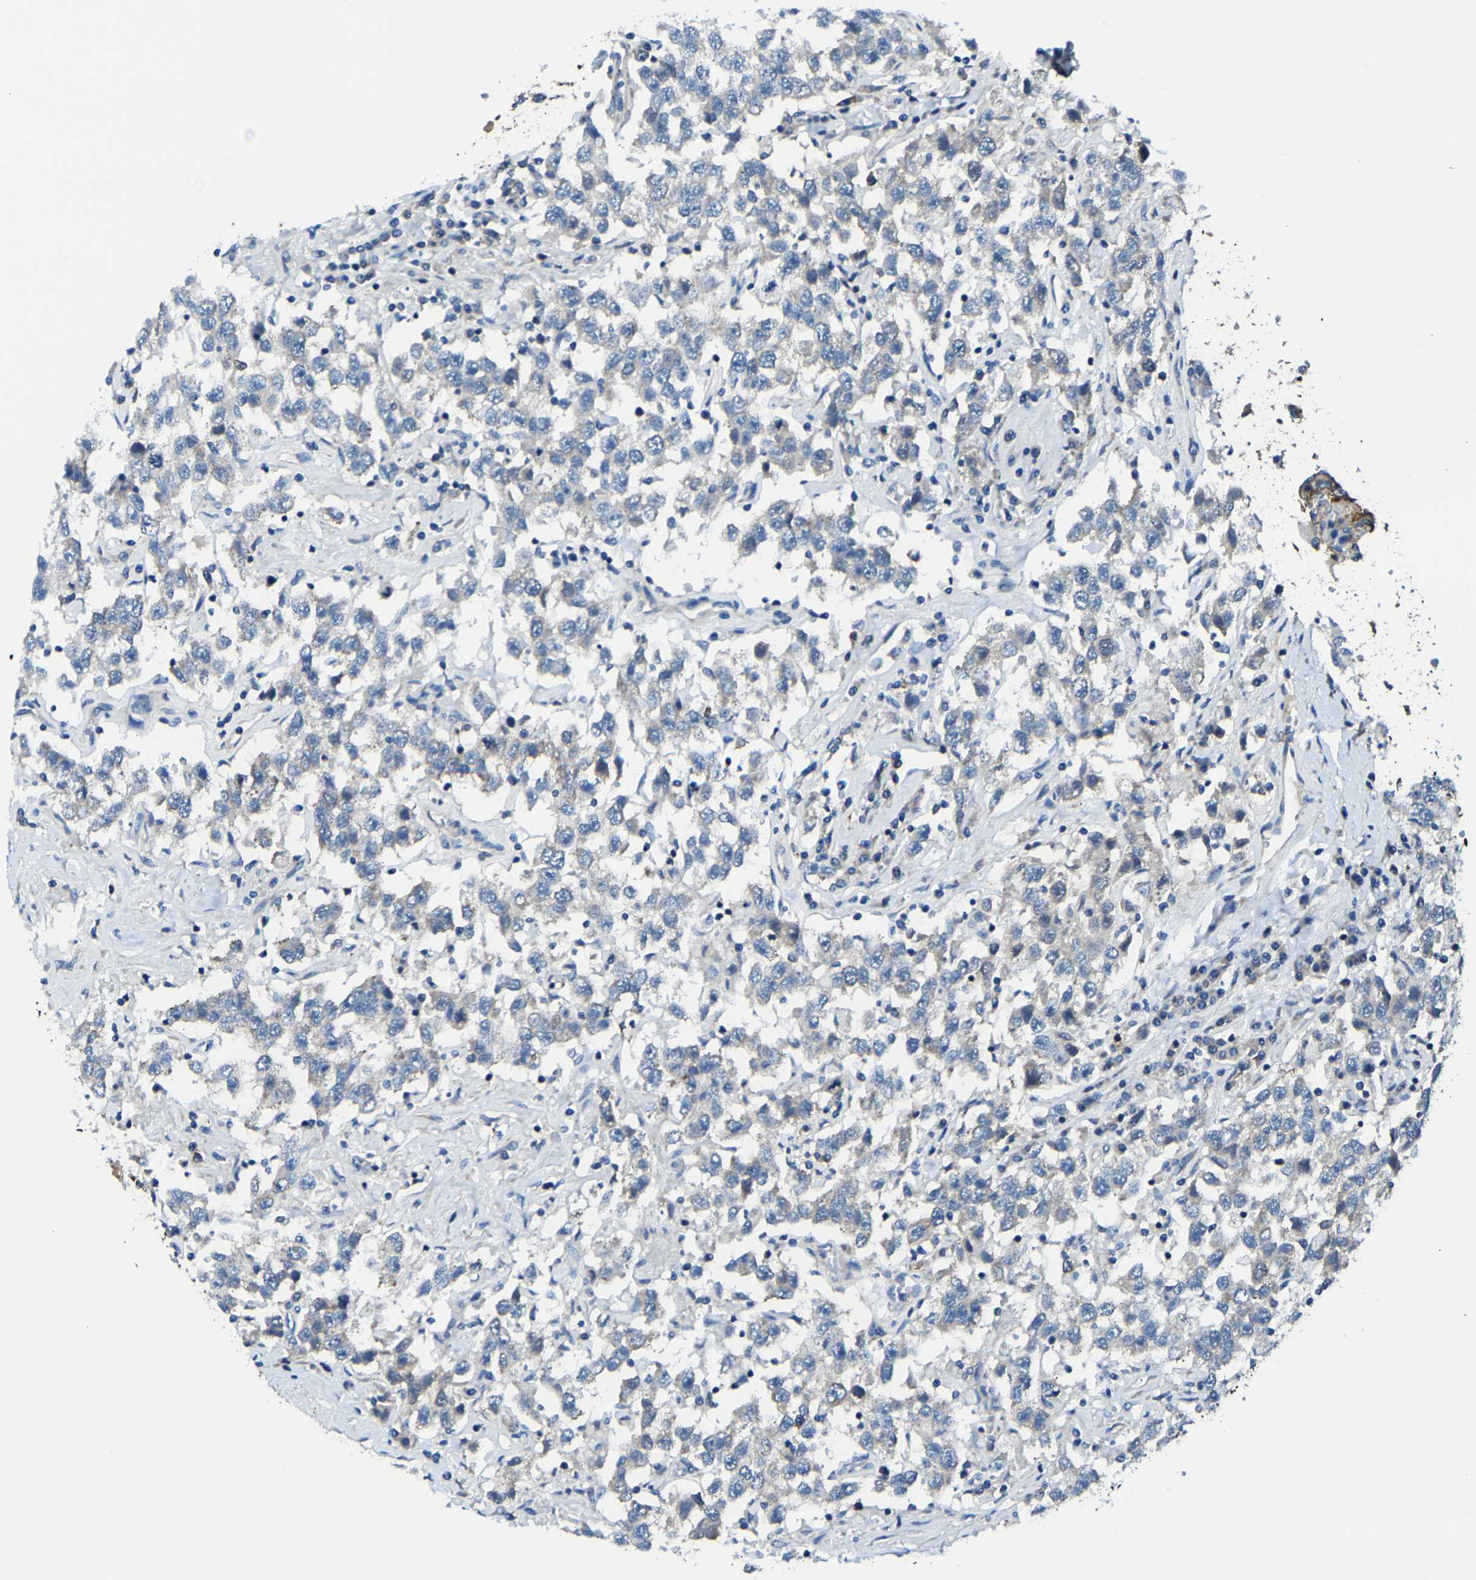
{"staining": {"intensity": "negative", "quantity": "none", "location": "none"}, "tissue": "testis cancer", "cell_type": "Tumor cells", "image_type": "cancer", "snomed": [{"axis": "morphology", "description": "Seminoma, NOS"}, {"axis": "topography", "description": "Testis"}], "caption": "The immunohistochemistry histopathology image has no significant staining in tumor cells of seminoma (testis) tissue.", "gene": "G3BP2", "patient": {"sex": "male", "age": 41}}